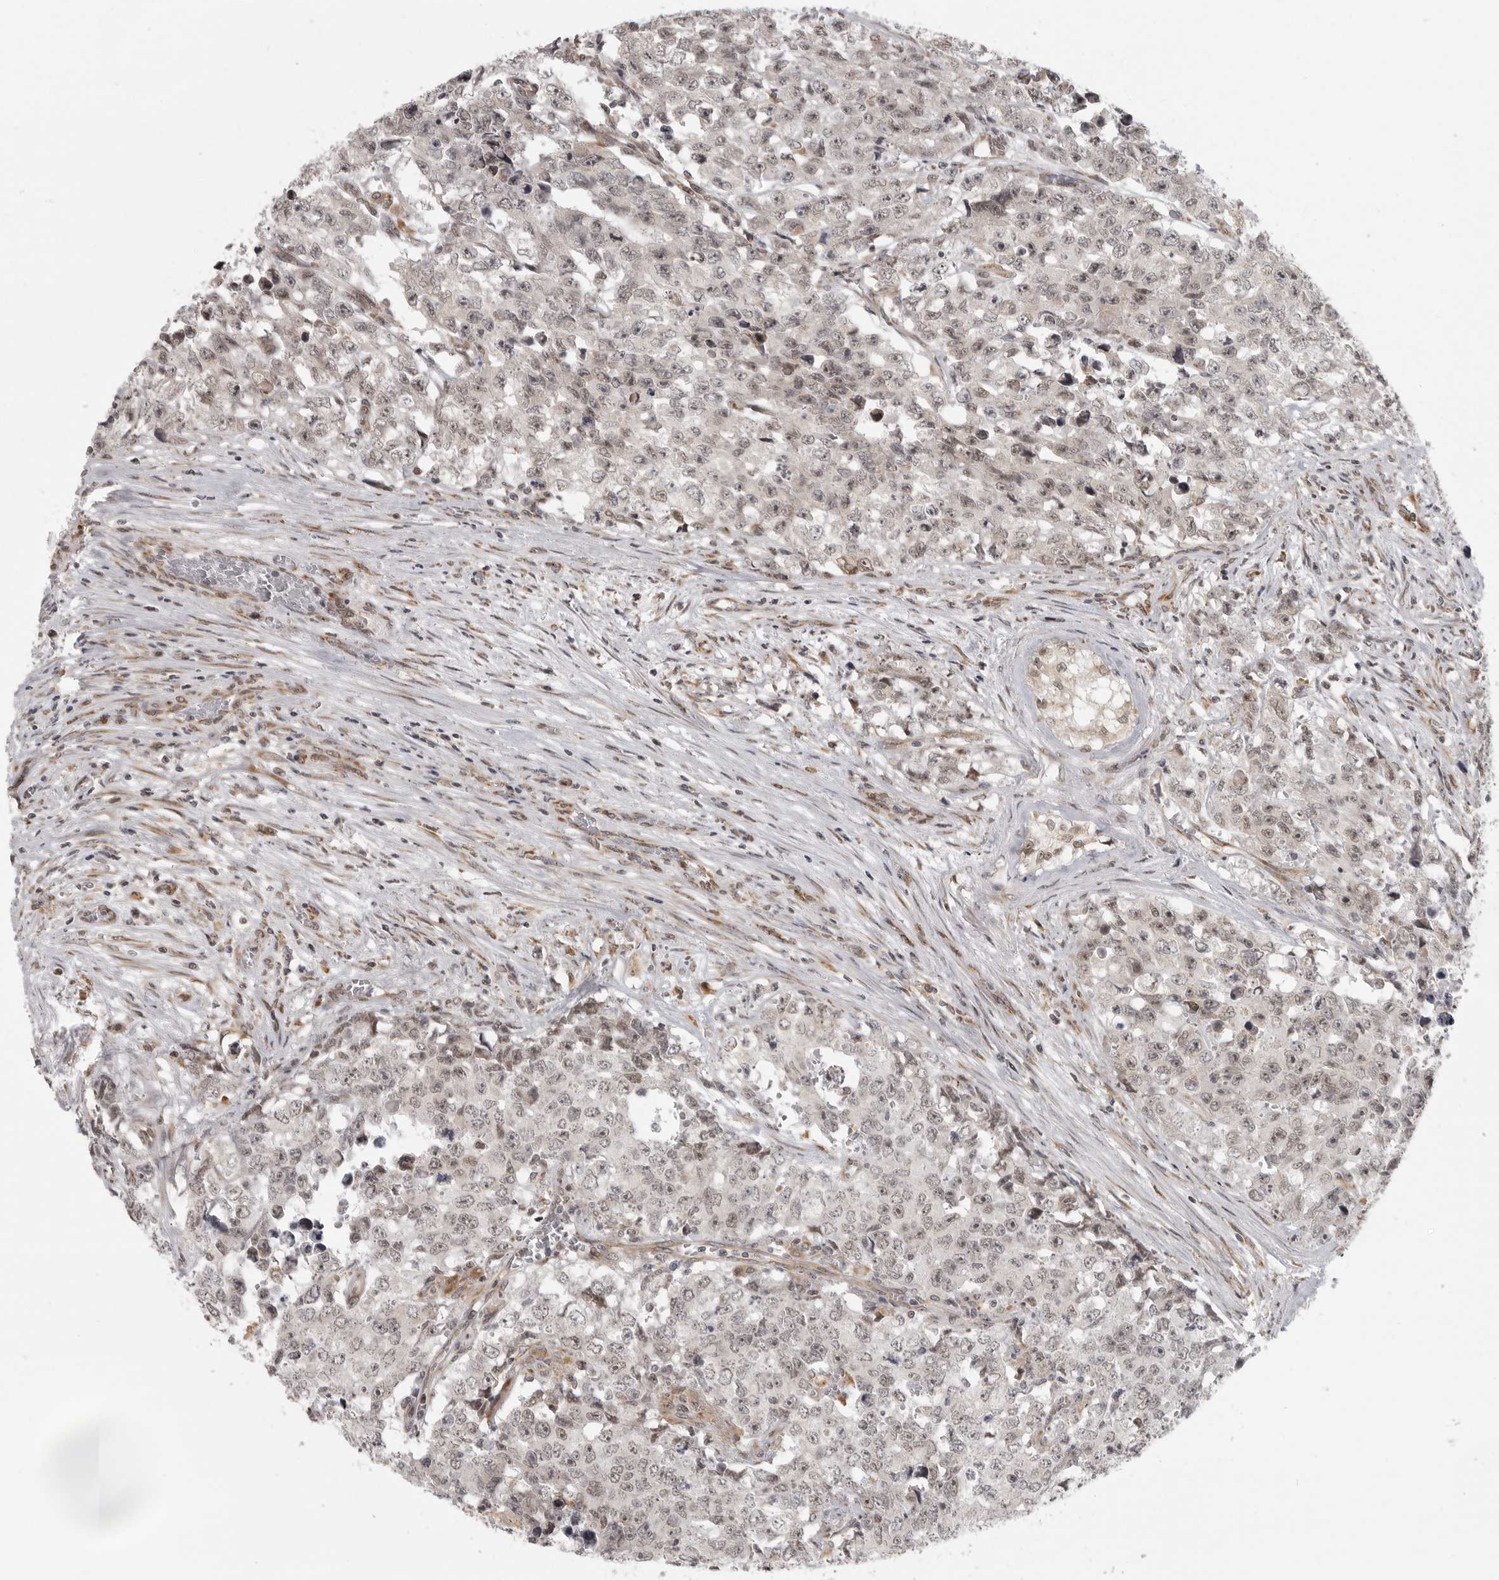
{"staining": {"intensity": "weak", "quantity": ">75%", "location": "nuclear"}, "tissue": "testis cancer", "cell_type": "Tumor cells", "image_type": "cancer", "snomed": [{"axis": "morphology", "description": "Carcinoma, Embryonal, NOS"}, {"axis": "topography", "description": "Testis"}], "caption": "Immunohistochemical staining of human testis embryonal carcinoma demonstrates low levels of weak nuclear protein positivity in approximately >75% of tumor cells.", "gene": "ISG20L2", "patient": {"sex": "male", "age": 28}}